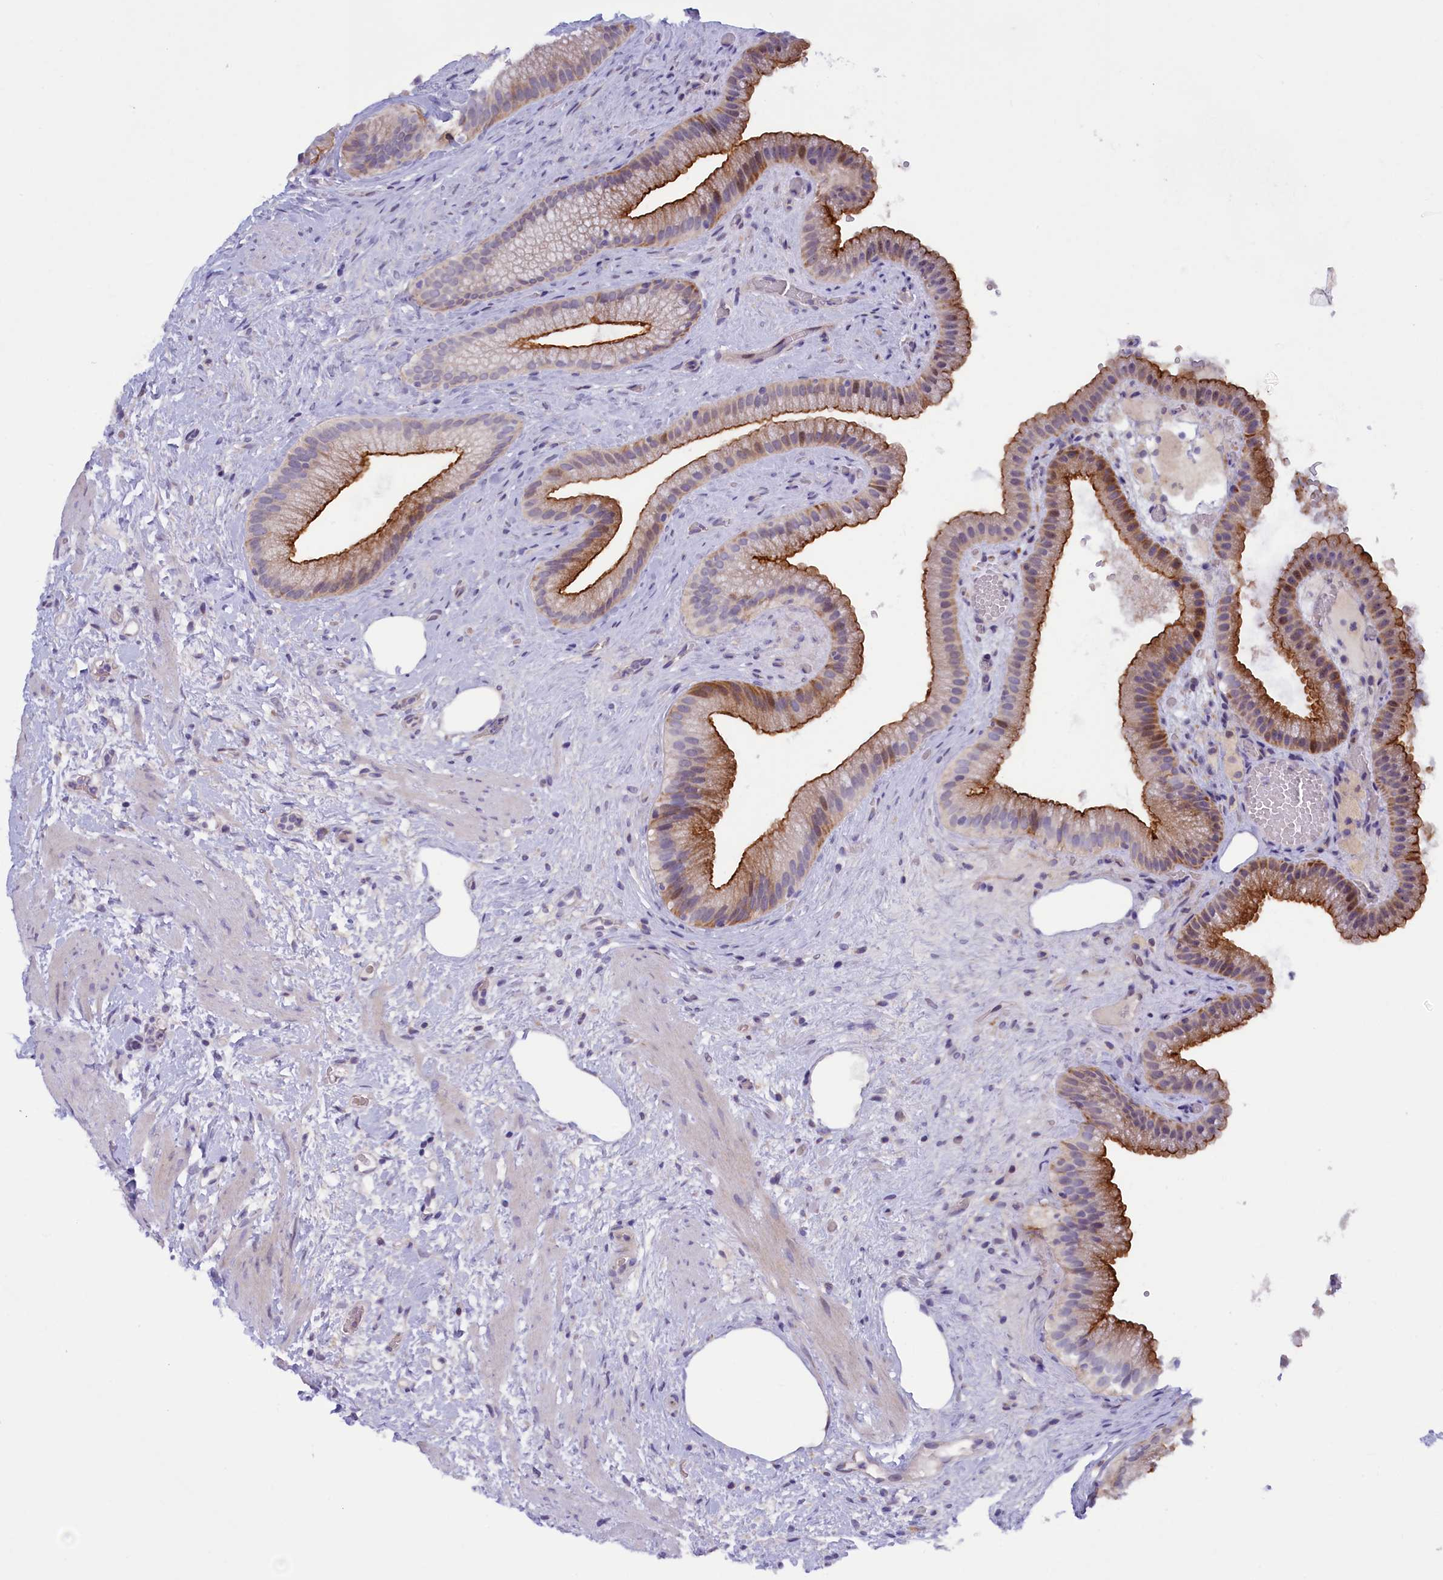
{"staining": {"intensity": "strong", "quantity": ">75%", "location": "cytoplasmic/membranous"}, "tissue": "gallbladder", "cell_type": "Glandular cells", "image_type": "normal", "snomed": [{"axis": "morphology", "description": "Normal tissue, NOS"}, {"axis": "morphology", "description": "Inflammation, NOS"}, {"axis": "topography", "description": "Gallbladder"}], "caption": "Brown immunohistochemical staining in unremarkable gallbladder displays strong cytoplasmic/membranous expression in approximately >75% of glandular cells. Nuclei are stained in blue.", "gene": "HYKK", "patient": {"sex": "male", "age": 51}}